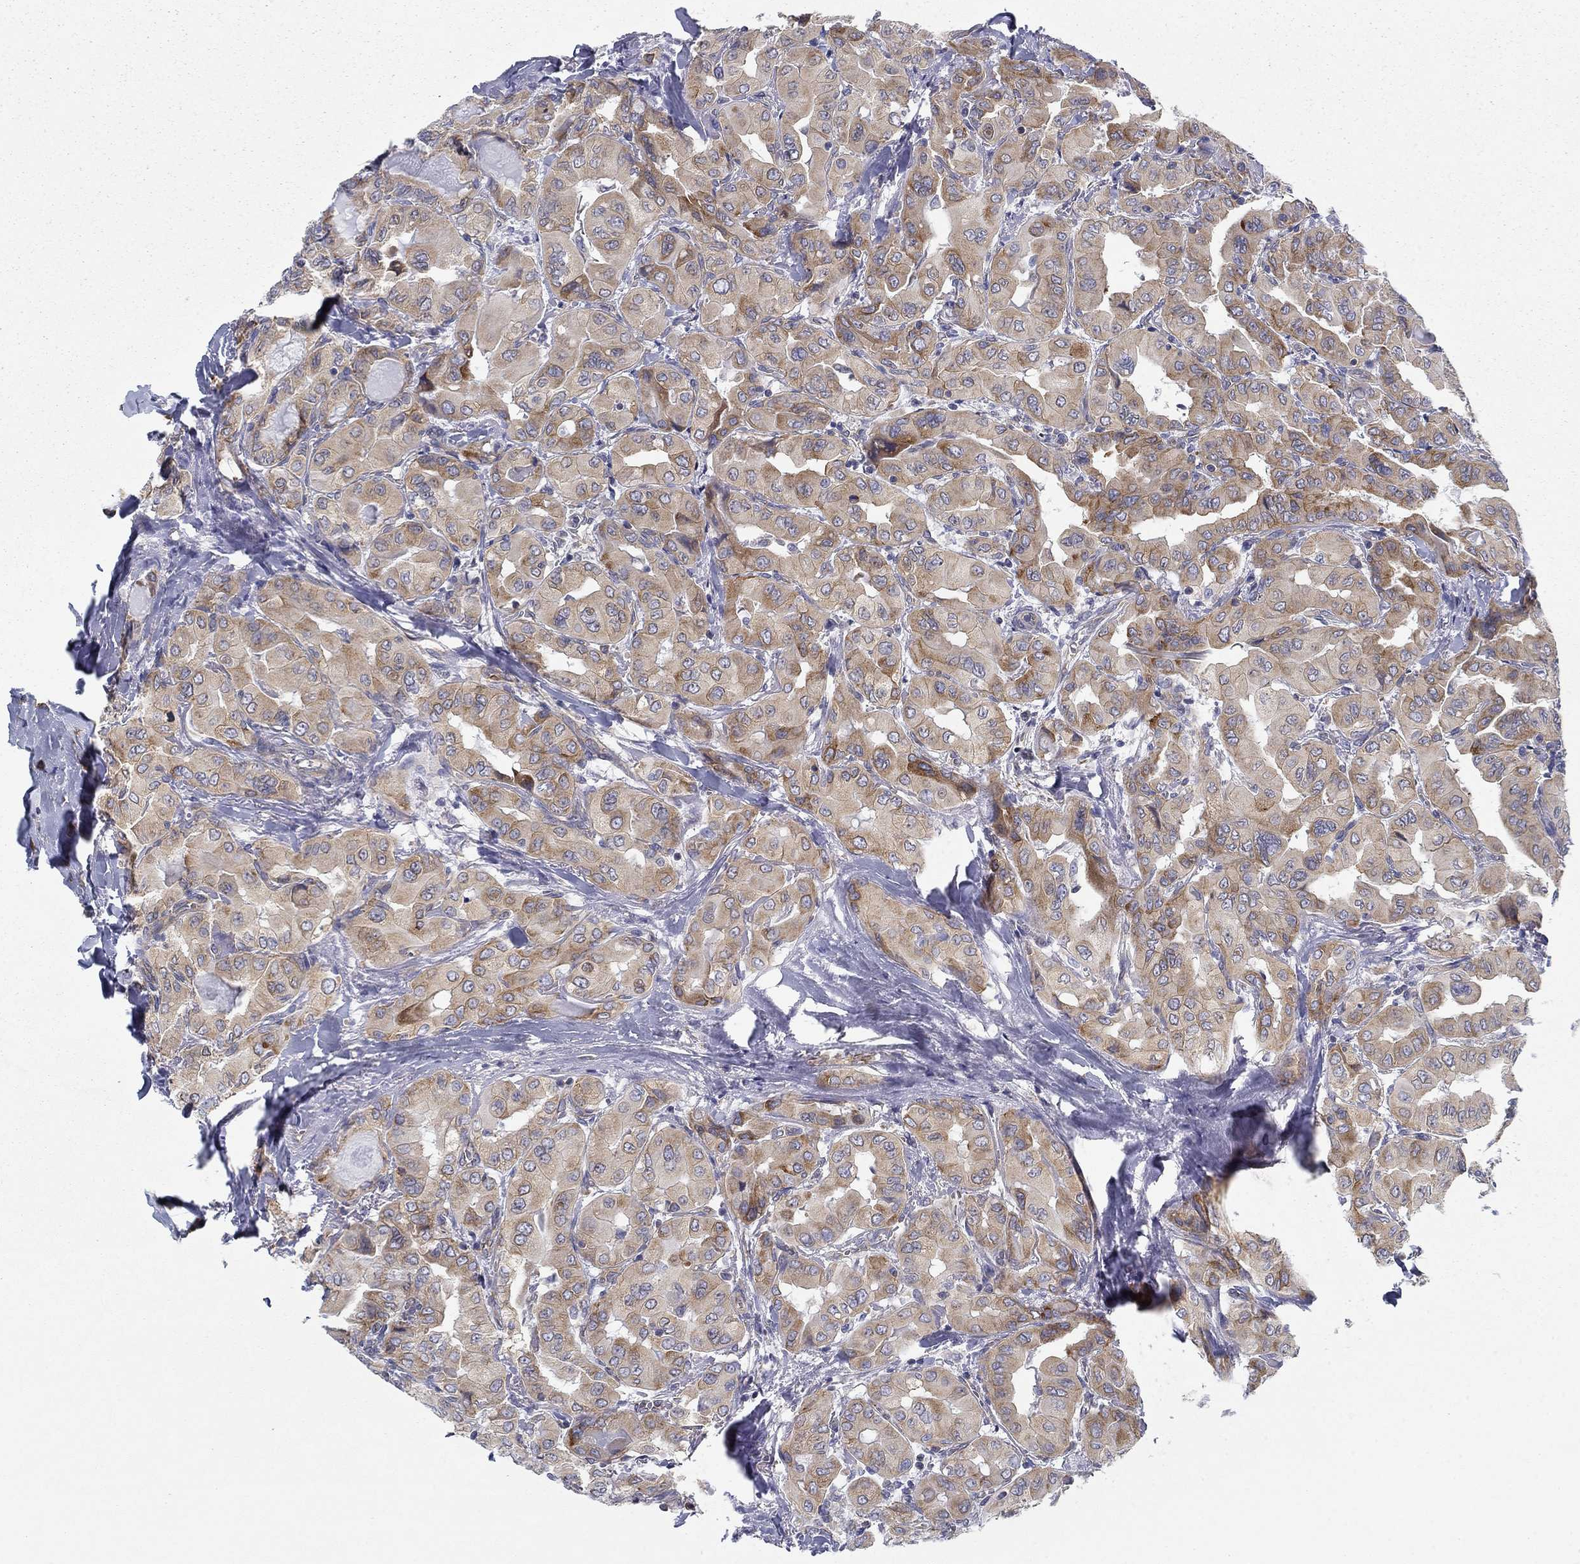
{"staining": {"intensity": "moderate", "quantity": "<25%", "location": "cytoplasmic/membranous"}, "tissue": "thyroid cancer", "cell_type": "Tumor cells", "image_type": "cancer", "snomed": [{"axis": "morphology", "description": "Normal tissue, NOS"}, {"axis": "morphology", "description": "Papillary adenocarcinoma, NOS"}, {"axis": "topography", "description": "Thyroid gland"}], "caption": "Immunohistochemistry (IHC) photomicrograph of thyroid cancer stained for a protein (brown), which demonstrates low levels of moderate cytoplasmic/membranous positivity in approximately <25% of tumor cells.", "gene": "FXR1", "patient": {"sex": "female", "age": 66}}